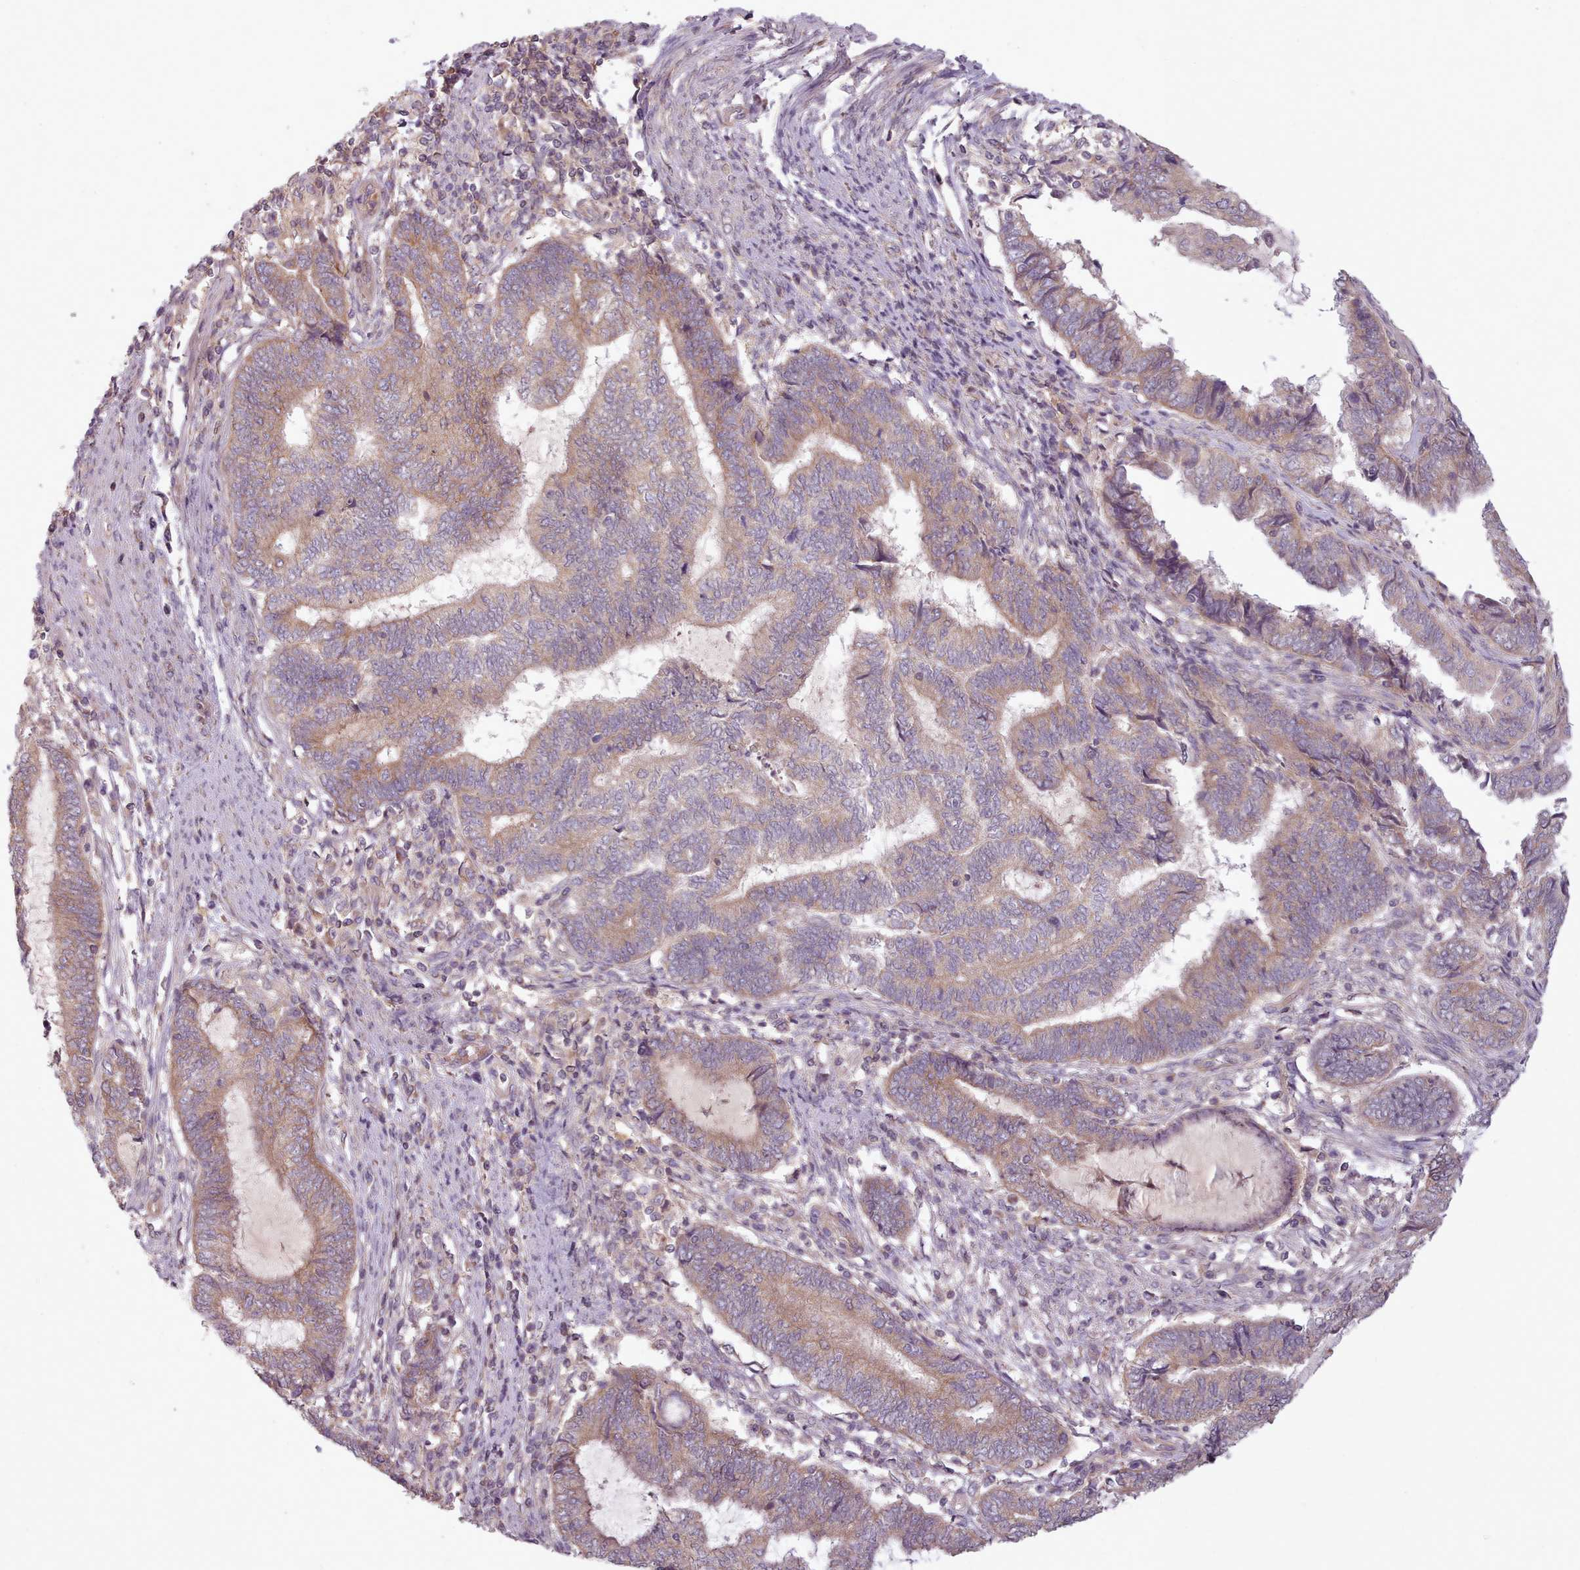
{"staining": {"intensity": "moderate", "quantity": "25%-75%", "location": "cytoplasmic/membranous"}, "tissue": "endometrial cancer", "cell_type": "Tumor cells", "image_type": "cancer", "snomed": [{"axis": "morphology", "description": "Adenocarcinoma, NOS"}, {"axis": "topography", "description": "Uterus"}, {"axis": "topography", "description": "Endometrium"}], "caption": "Brown immunohistochemical staining in human endometrial cancer (adenocarcinoma) demonstrates moderate cytoplasmic/membranous staining in approximately 25%-75% of tumor cells. Using DAB (brown) and hematoxylin (blue) stains, captured at high magnification using brightfield microscopy.", "gene": "NT5DC2", "patient": {"sex": "female", "age": 70}}